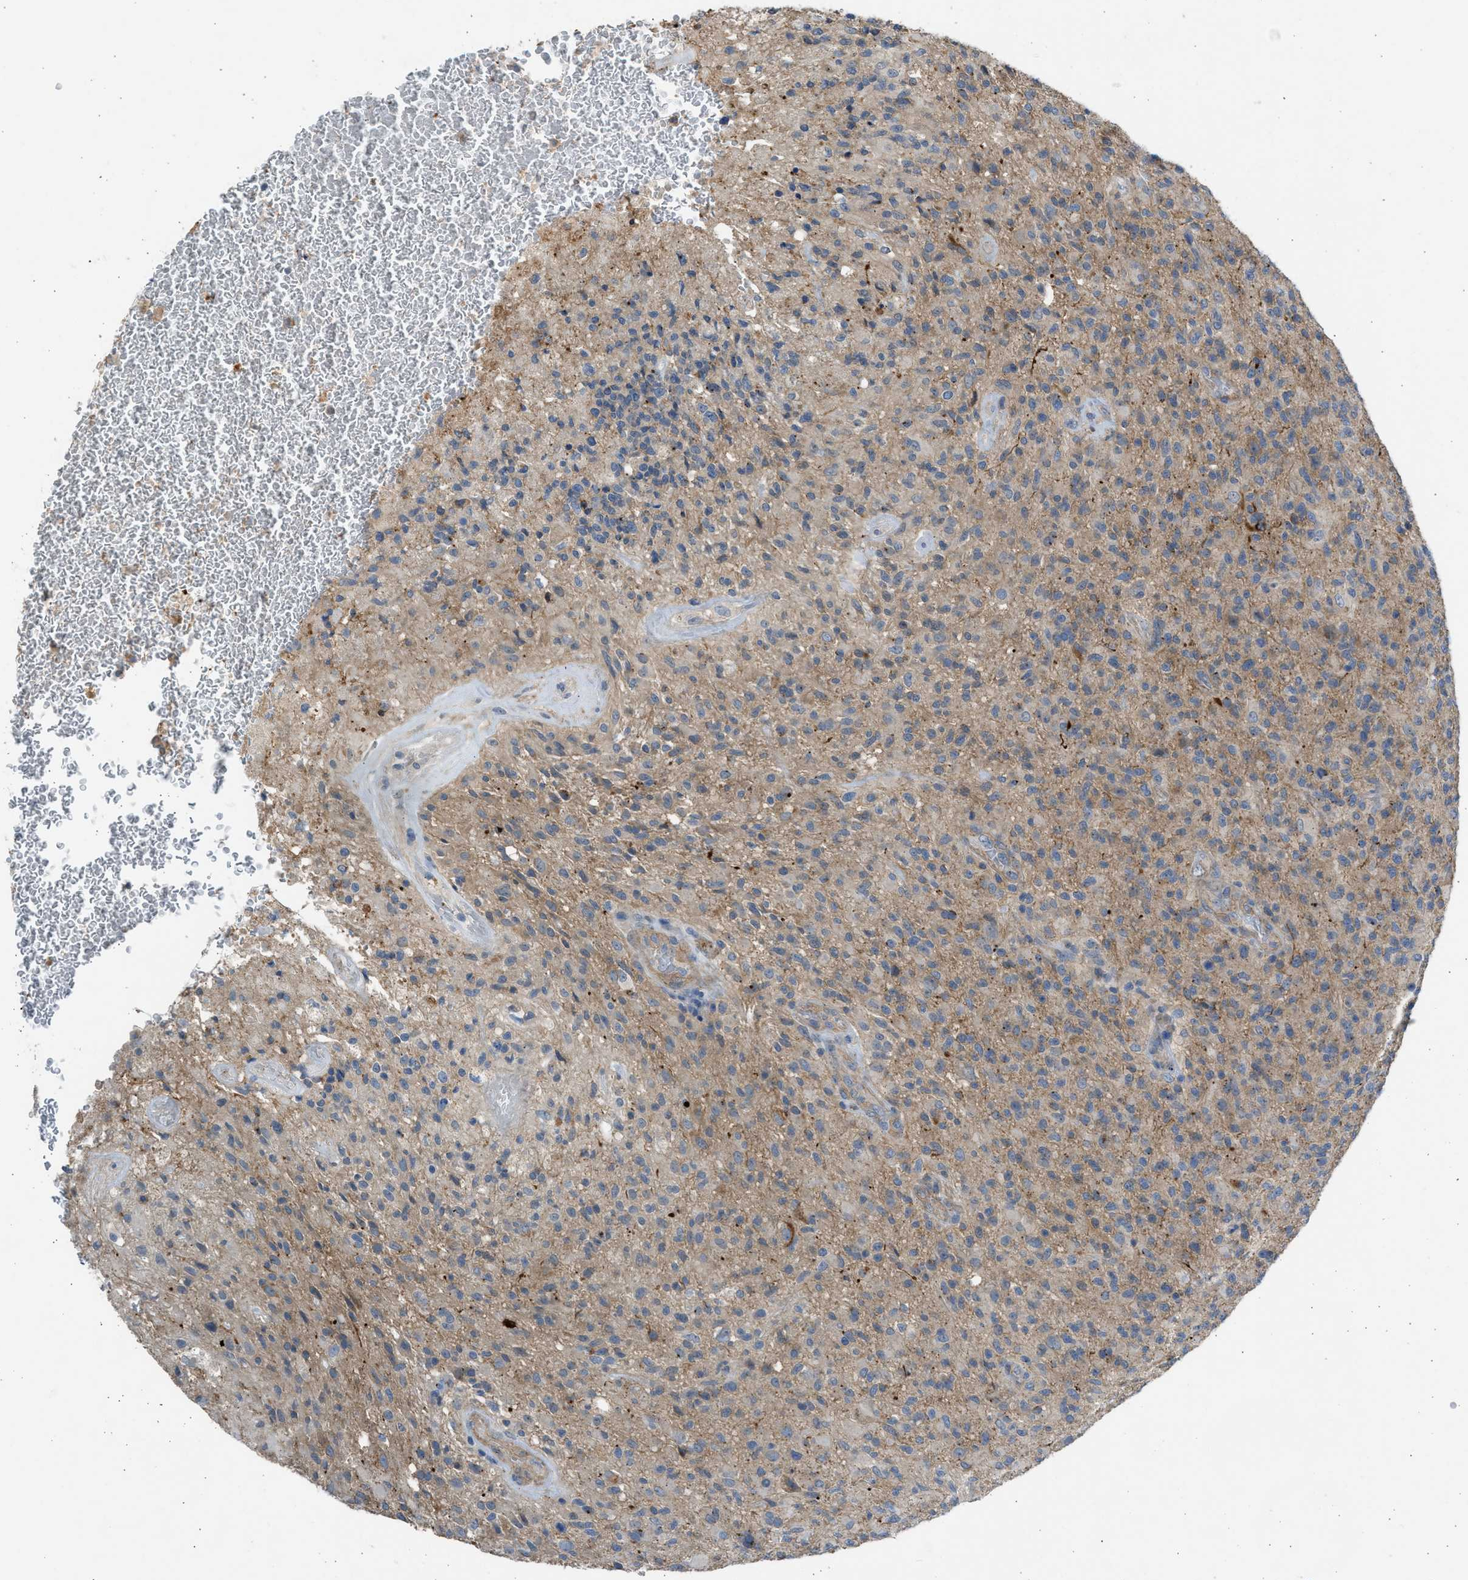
{"staining": {"intensity": "weak", "quantity": "25%-75%", "location": "cytoplasmic/membranous"}, "tissue": "glioma", "cell_type": "Tumor cells", "image_type": "cancer", "snomed": [{"axis": "morphology", "description": "Glioma, malignant, High grade"}, {"axis": "topography", "description": "Brain"}], "caption": "Immunohistochemistry (DAB (3,3'-diaminobenzidine)) staining of human glioma reveals weak cytoplasmic/membranous protein staining in about 25%-75% of tumor cells.", "gene": "PCNX3", "patient": {"sex": "male", "age": 71}}